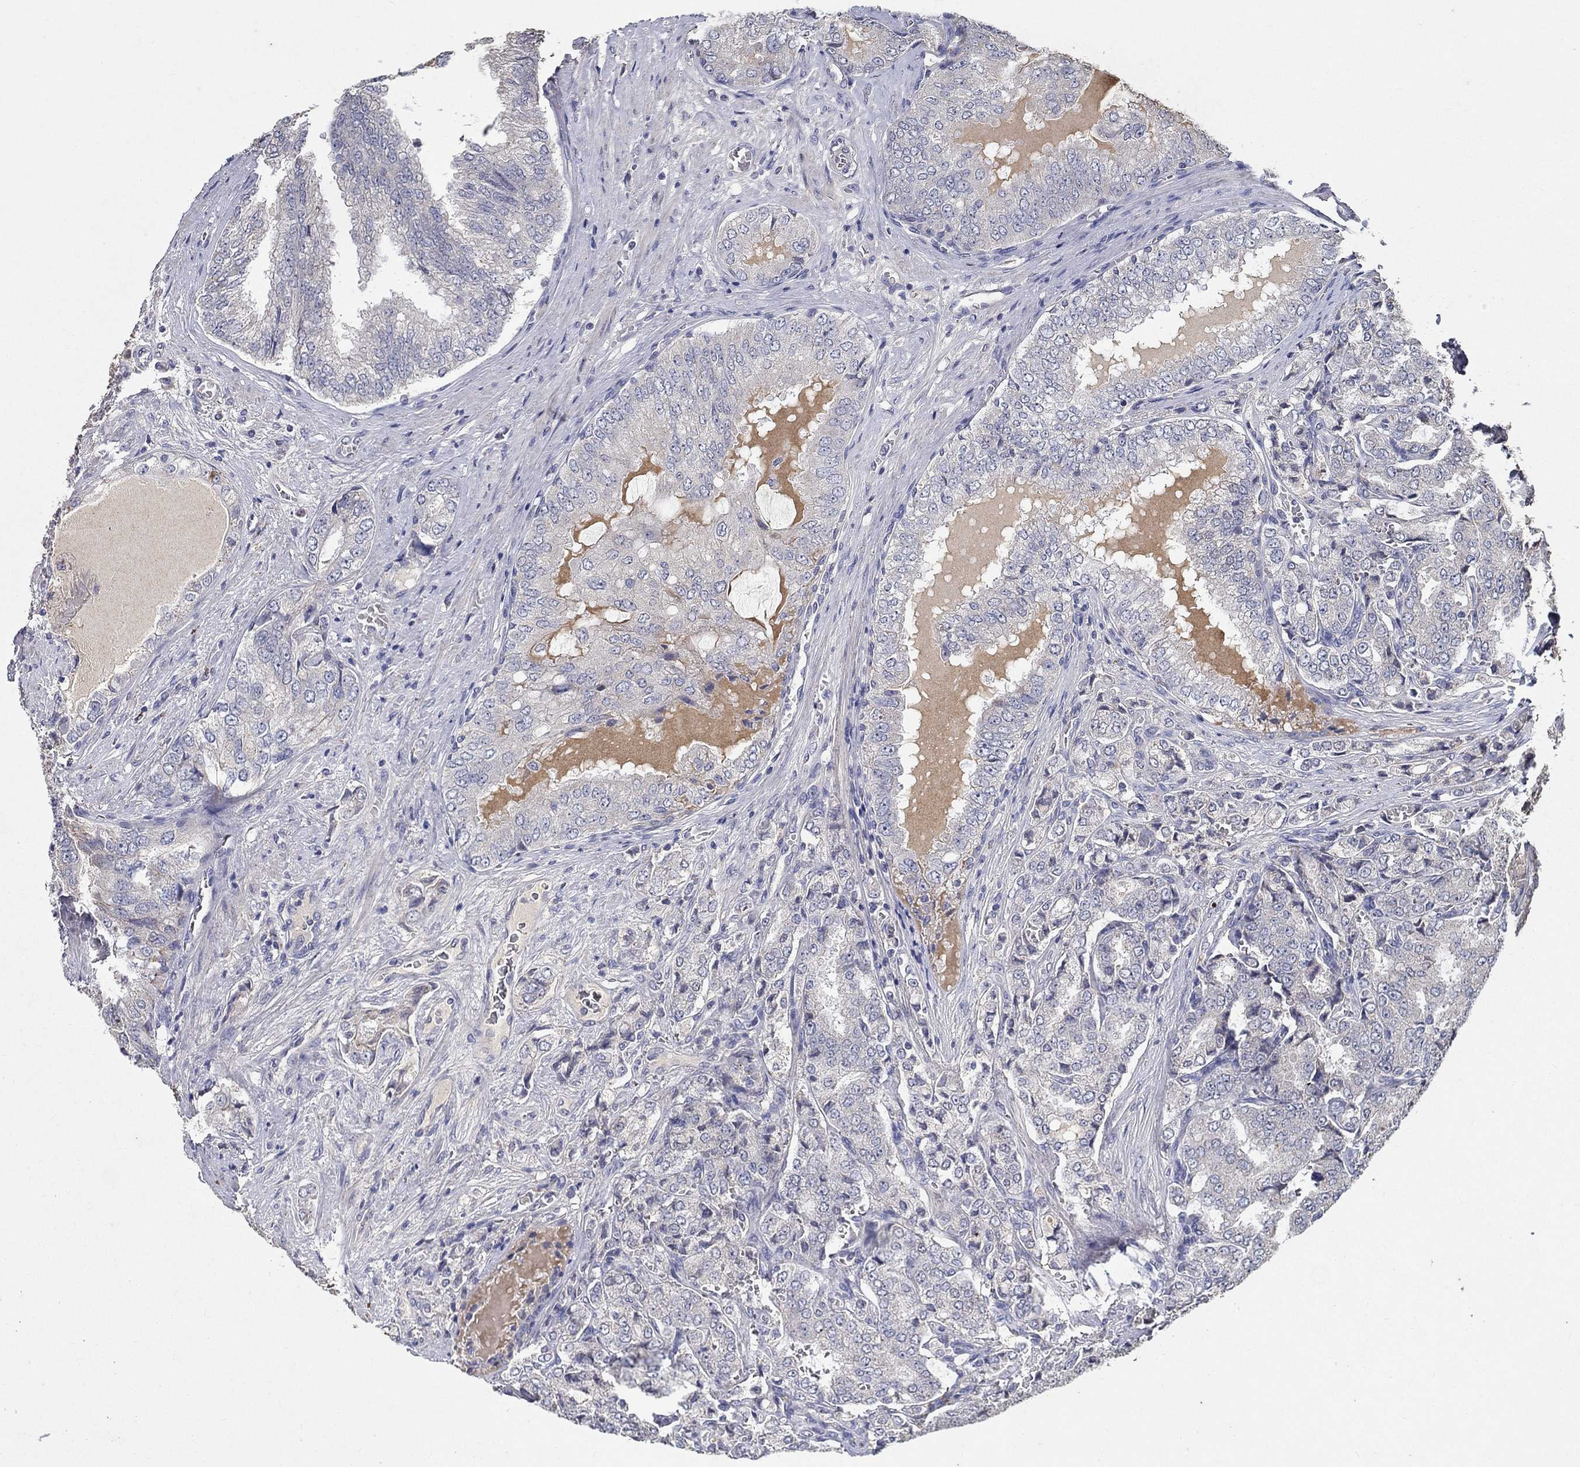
{"staining": {"intensity": "negative", "quantity": "none", "location": "none"}, "tissue": "prostate cancer", "cell_type": "Tumor cells", "image_type": "cancer", "snomed": [{"axis": "morphology", "description": "Adenocarcinoma, NOS"}, {"axis": "topography", "description": "Prostate"}], "caption": "Tumor cells are negative for protein expression in human prostate adenocarcinoma. (DAB (3,3'-diaminobenzidine) immunohistochemistry with hematoxylin counter stain).", "gene": "PROZ", "patient": {"sex": "male", "age": 65}}